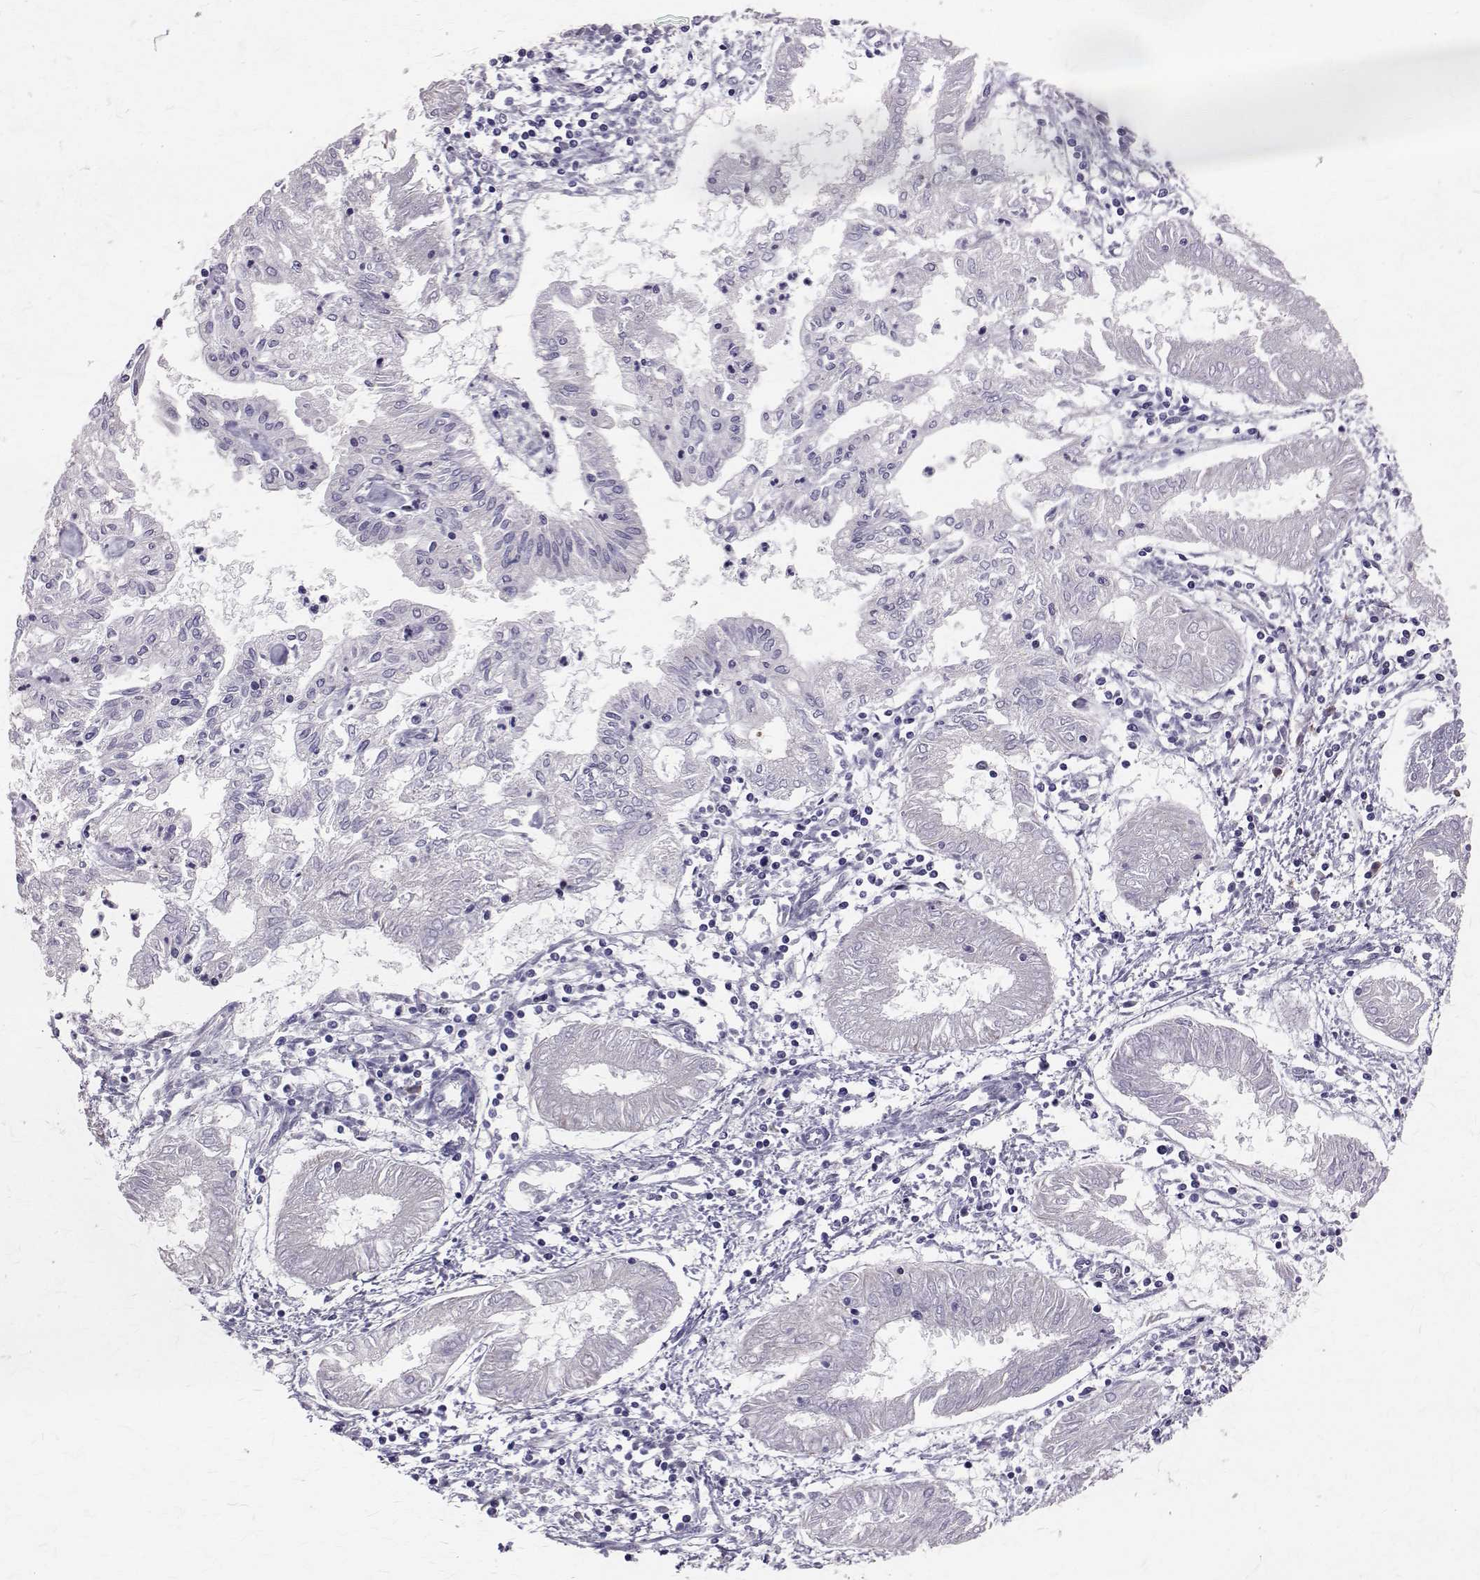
{"staining": {"intensity": "negative", "quantity": "none", "location": "none"}, "tissue": "endometrial cancer", "cell_type": "Tumor cells", "image_type": "cancer", "snomed": [{"axis": "morphology", "description": "Adenocarcinoma, NOS"}, {"axis": "topography", "description": "Endometrium"}], "caption": "Photomicrograph shows no protein positivity in tumor cells of endometrial adenocarcinoma tissue.", "gene": "ARFGAP1", "patient": {"sex": "female", "age": 68}}